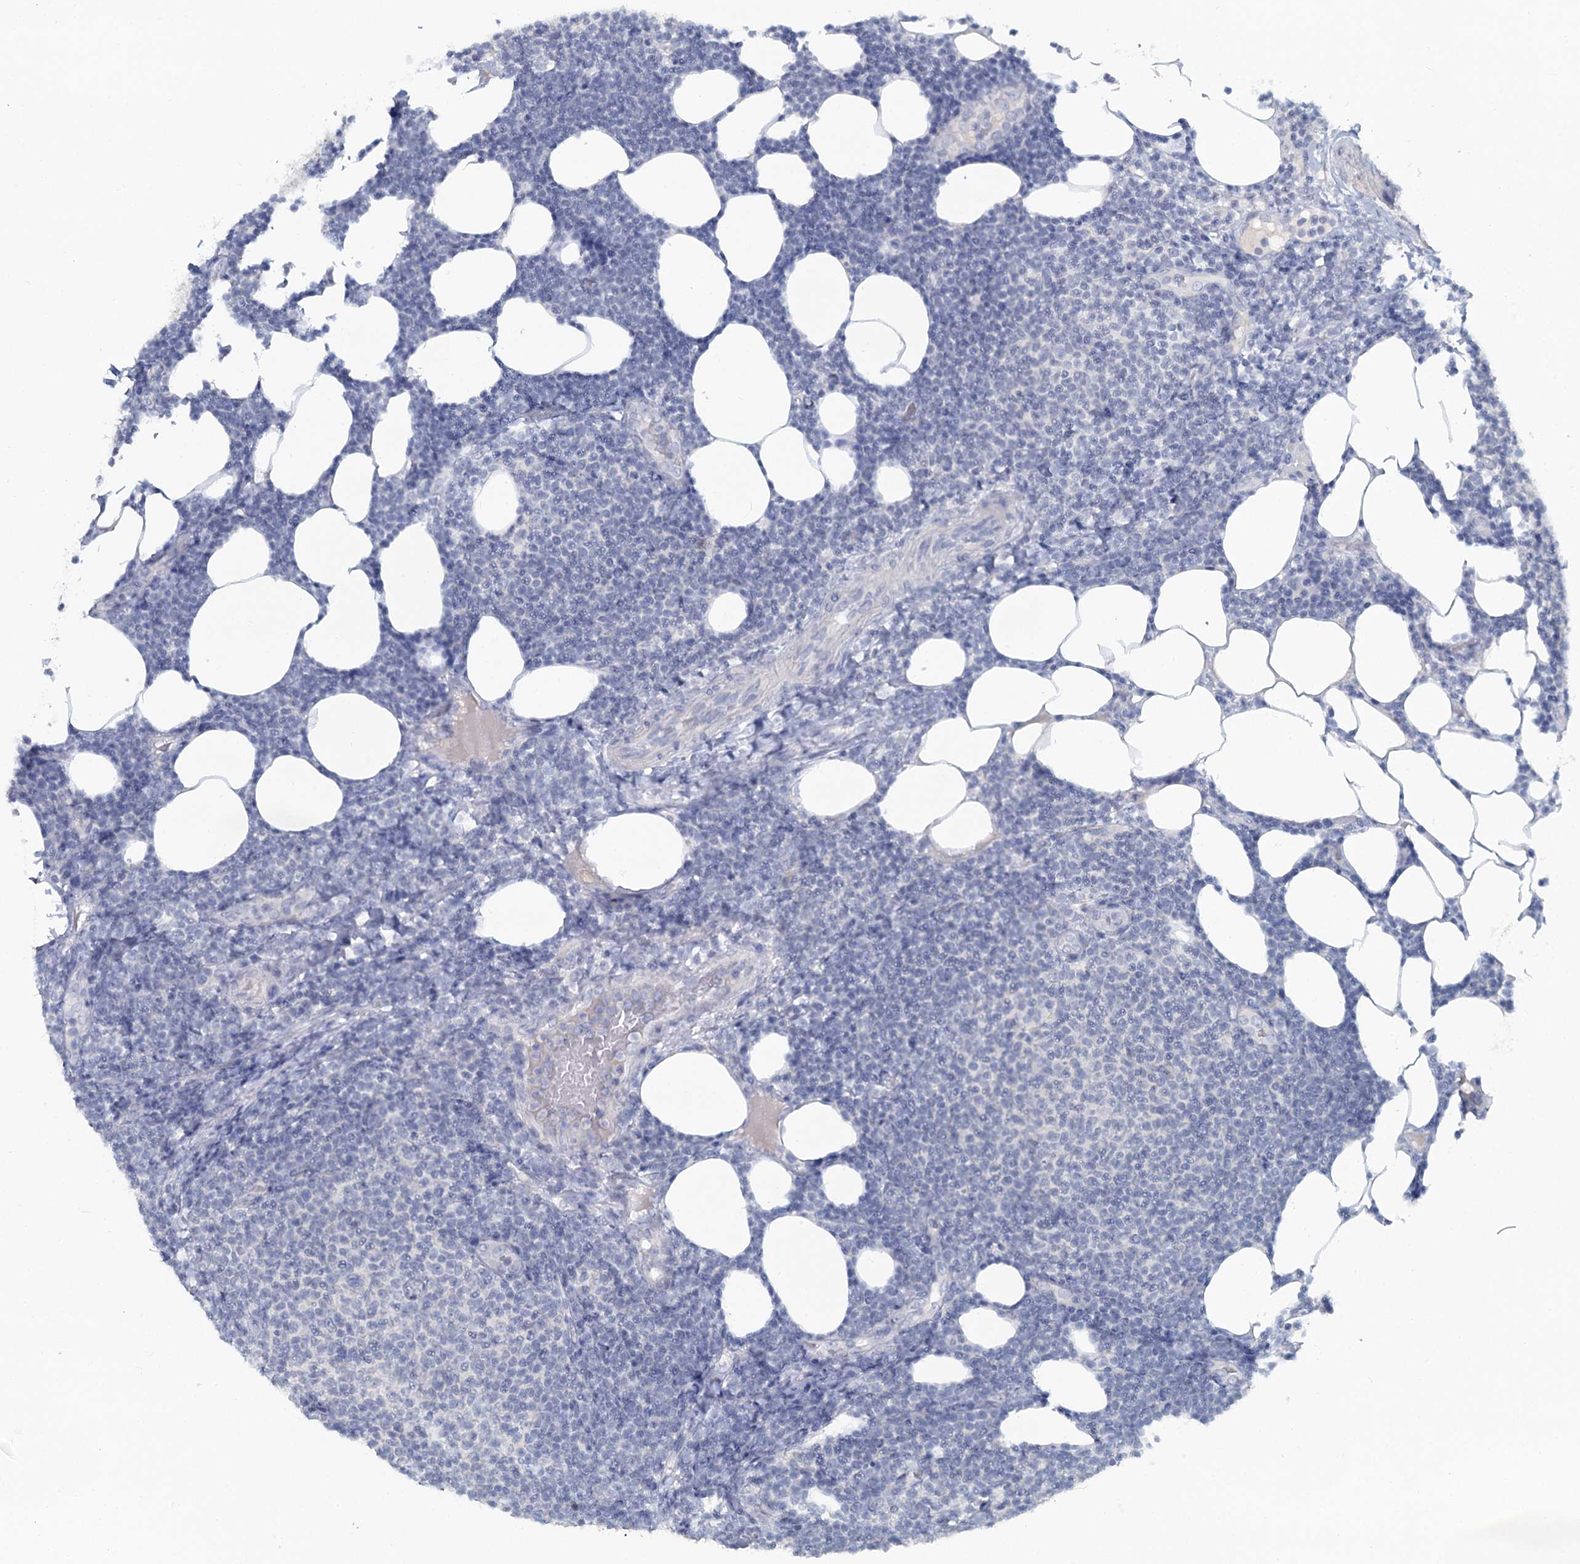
{"staining": {"intensity": "negative", "quantity": "none", "location": "none"}, "tissue": "lymphoma", "cell_type": "Tumor cells", "image_type": "cancer", "snomed": [{"axis": "morphology", "description": "Malignant lymphoma, non-Hodgkin's type, Low grade"}, {"axis": "topography", "description": "Lymph node"}], "caption": "This photomicrograph is of low-grade malignant lymphoma, non-Hodgkin's type stained with immunohistochemistry (IHC) to label a protein in brown with the nuclei are counter-stained blue. There is no positivity in tumor cells. Nuclei are stained in blue.", "gene": "CHGA", "patient": {"sex": "male", "age": 66}}